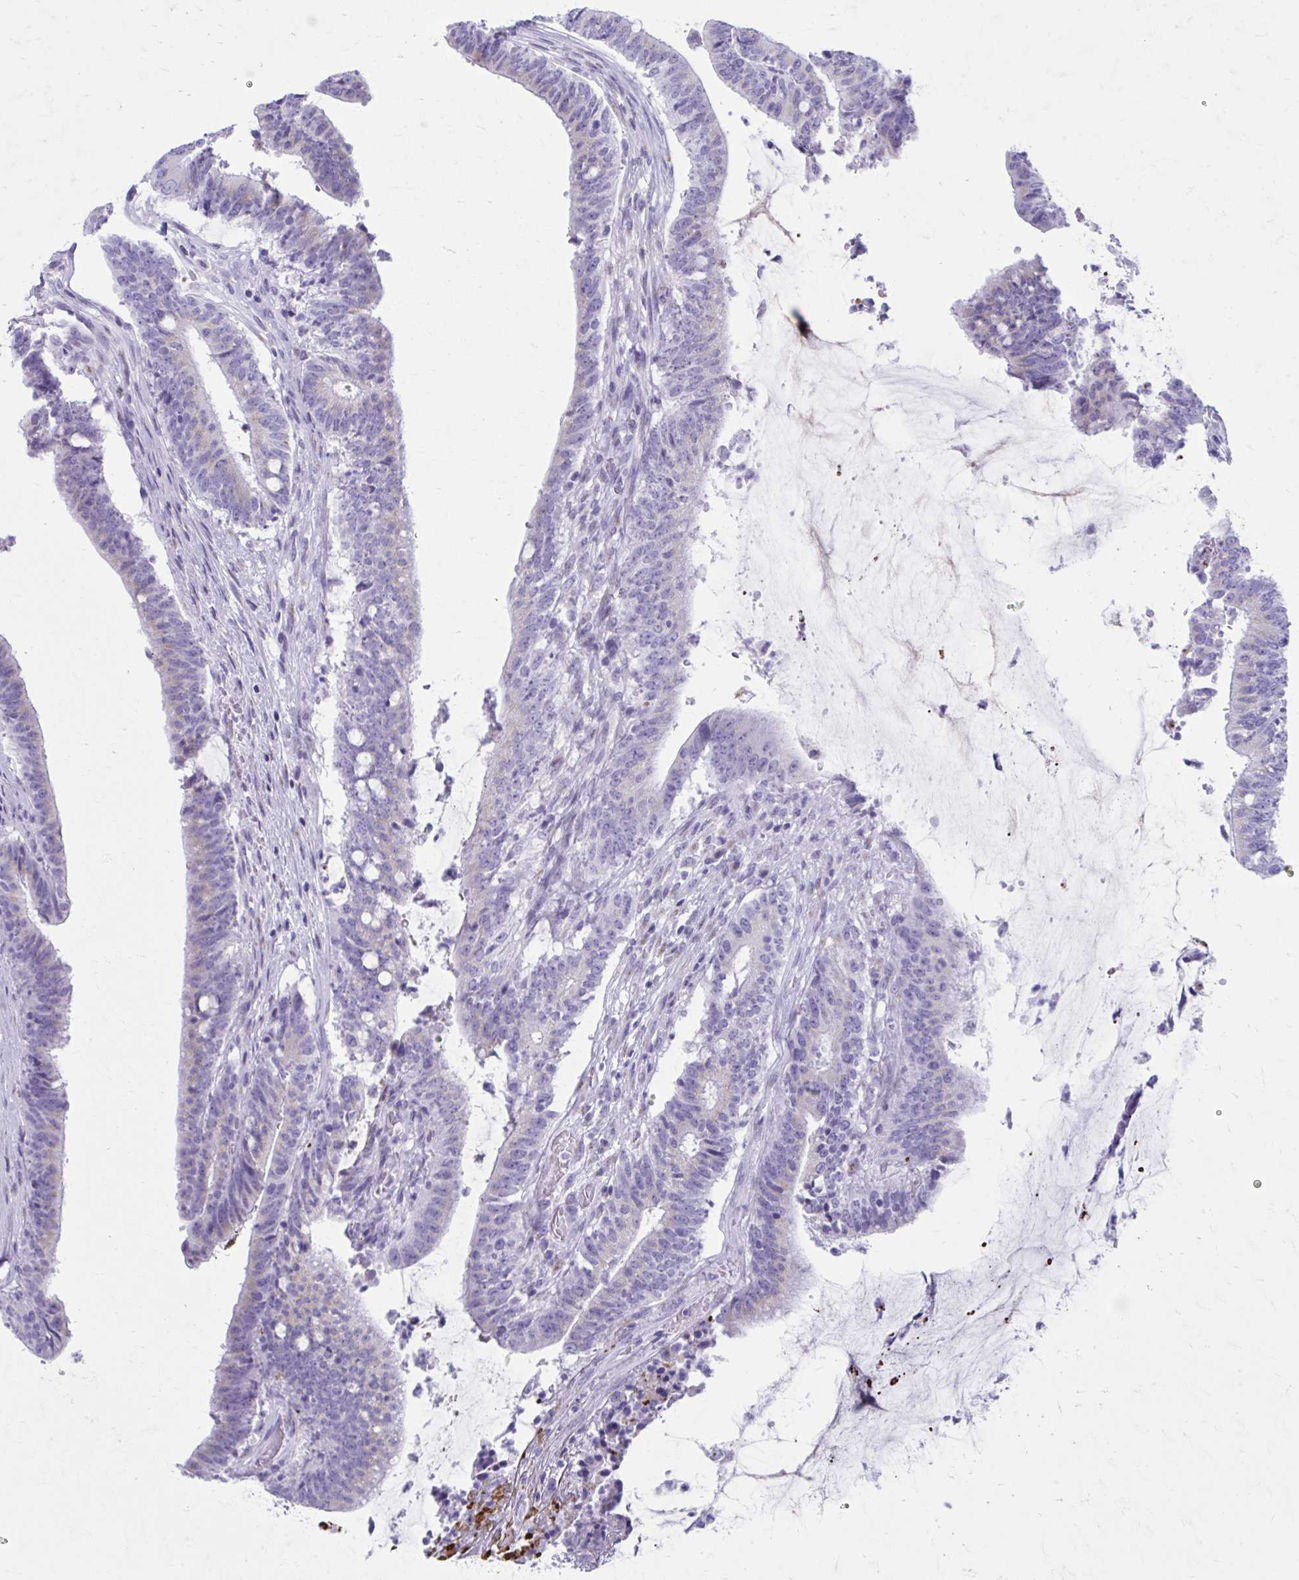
{"staining": {"intensity": "weak", "quantity": "<25%", "location": "cytoplasmic/membranous"}, "tissue": "colorectal cancer", "cell_type": "Tumor cells", "image_type": "cancer", "snomed": [{"axis": "morphology", "description": "Adenocarcinoma, NOS"}, {"axis": "topography", "description": "Colon"}], "caption": "Tumor cells show no significant expression in colorectal cancer (adenocarcinoma).", "gene": "KCNE2", "patient": {"sex": "female", "age": 43}}